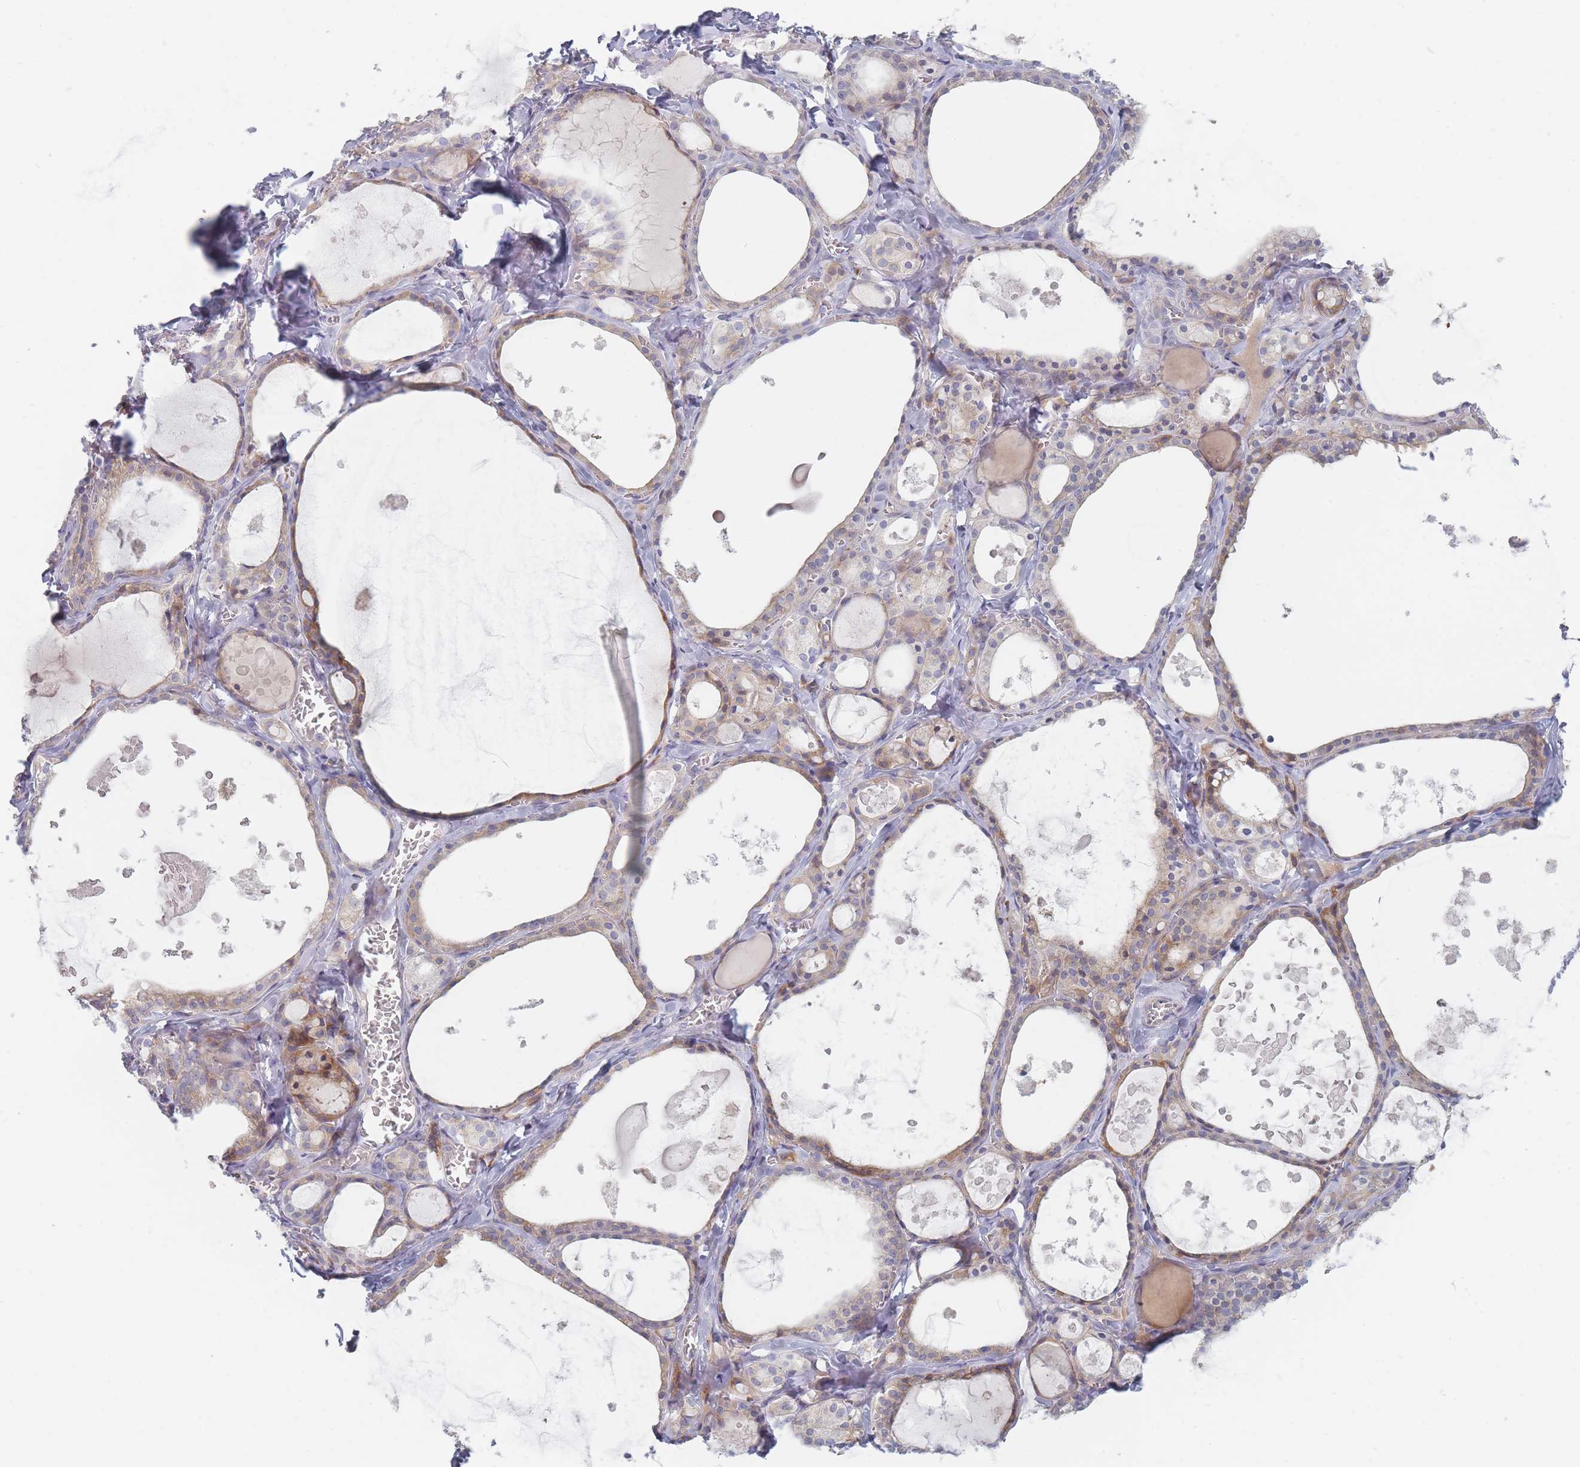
{"staining": {"intensity": "weak", "quantity": ">75%", "location": "cytoplasmic/membranous"}, "tissue": "thyroid gland", "cell_type": "Glandular cells", "image_type": "normal", "snomed": [{"axis": "morphology", "description": "Normal tissue, NOS"}, {"axis": "topography", "description": "Thyroid gland"}], "caption": "Immunohistochemistry (IHC) (DAB (3,3'-diaminobenzidine)) staining of unremarkable human thyroid gland displays weak cytoplasmic/membranous protein staining in approximately >75% of glandular cells.", "gene": "SPATS1", "patient": {"sex": "male", "age": 56}}